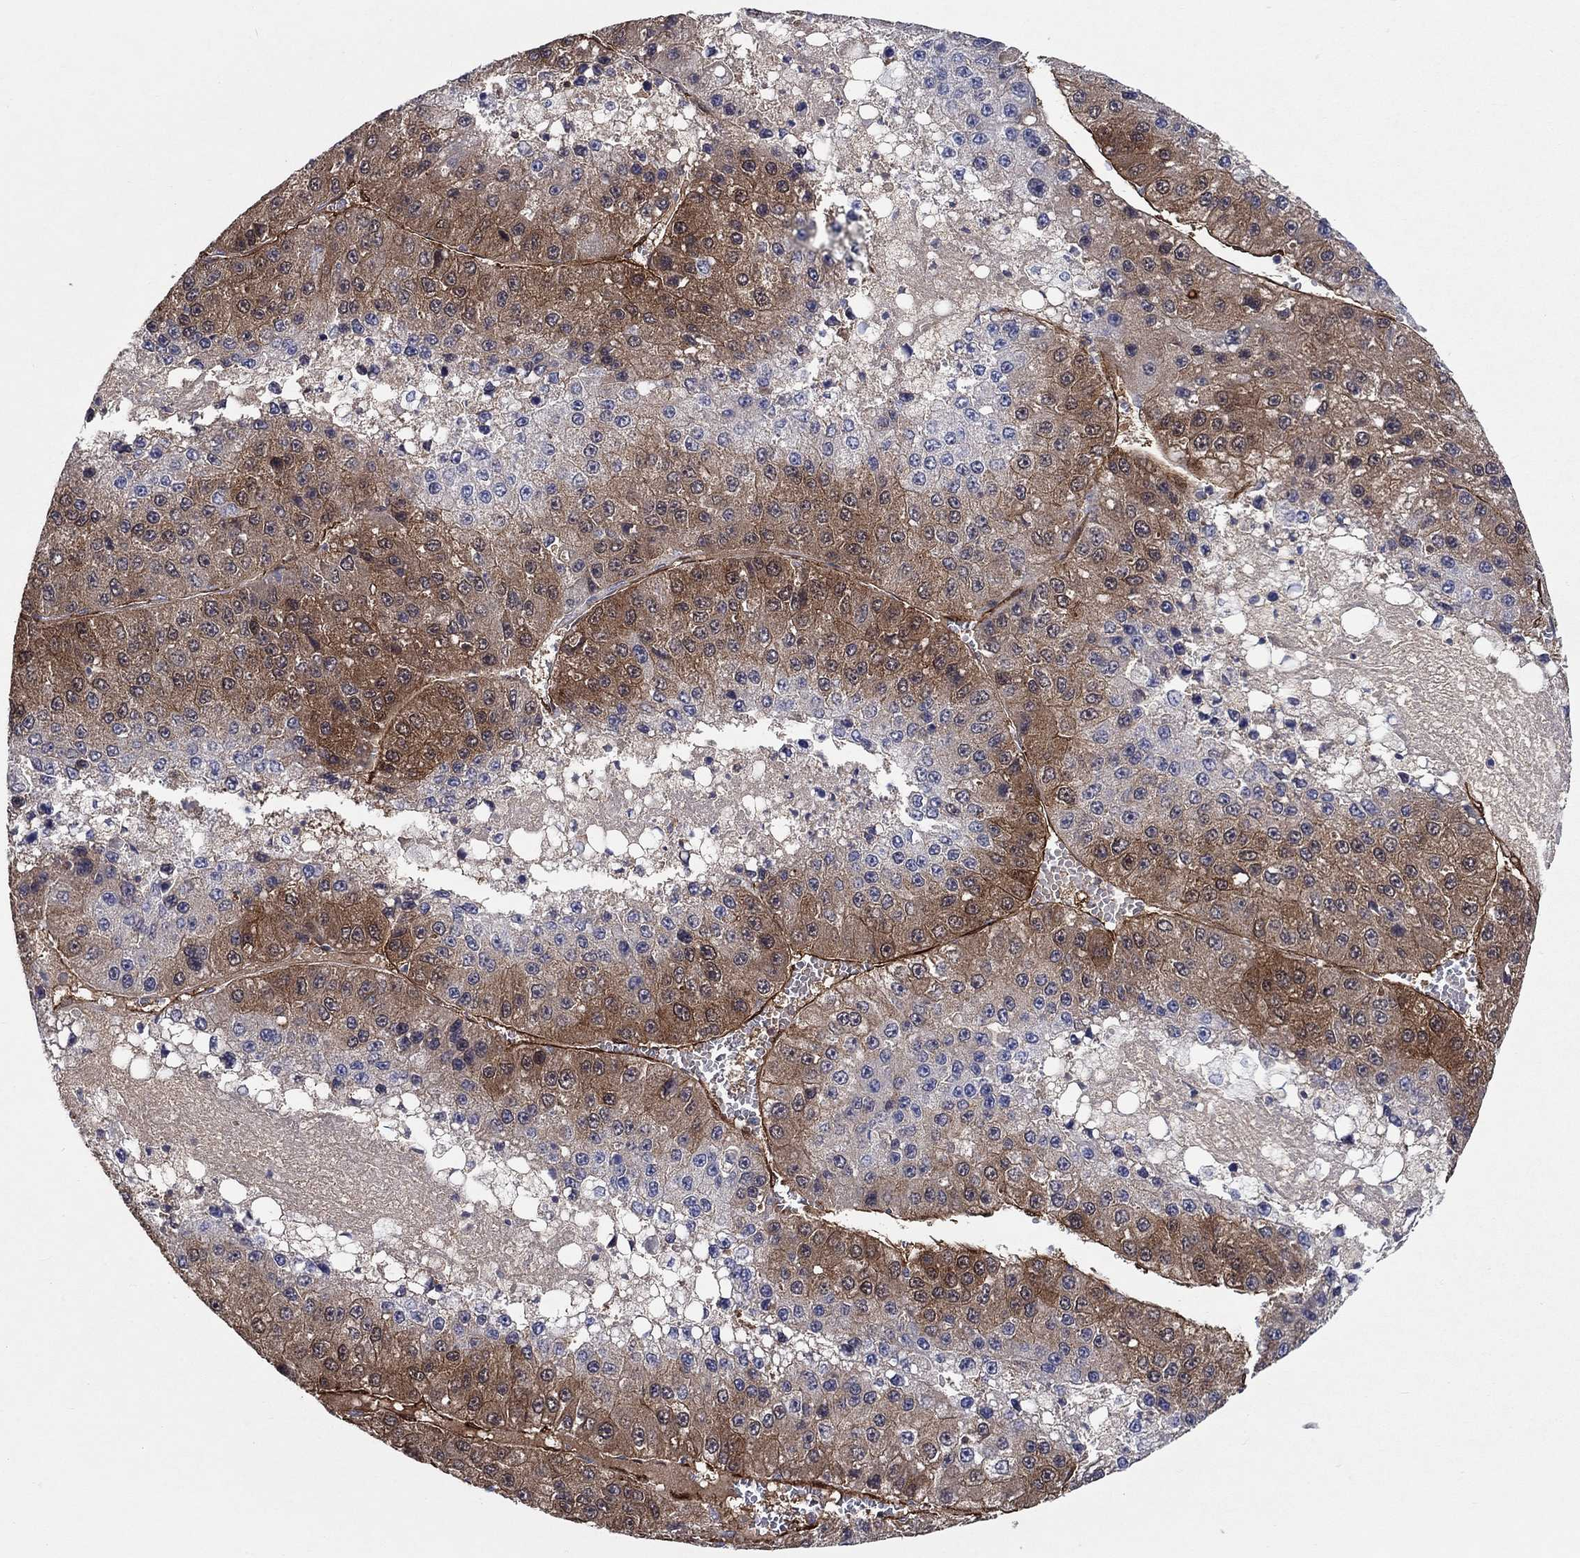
{"staining": {"intensity": "strong", "quantity": "25%-75%", "location": "cytoplasmic/membranous"}, "tissue": "liver cancer", "cell_type": "Tumor cells", "image_type": "cancer", "snomed": [{"axis": "morphology", "description": "Carcinoma, Hepatocellular, NOS"}, {"axis": "topography", "description": "Liver"}], "caption": "Immunohistochemical staining of human liver cancer (hepatocellular carcinoma) shows high levels of strong cytoplasmic/membranous expression in about 25%-75% of tumor cells. The staining is performed using DAB brown chromogen to label protein expression. The nuclei are counter-stained blue using hematoxylin.", "gene": "AGFG2", "patient": {"sex": "female", "age": 73}}